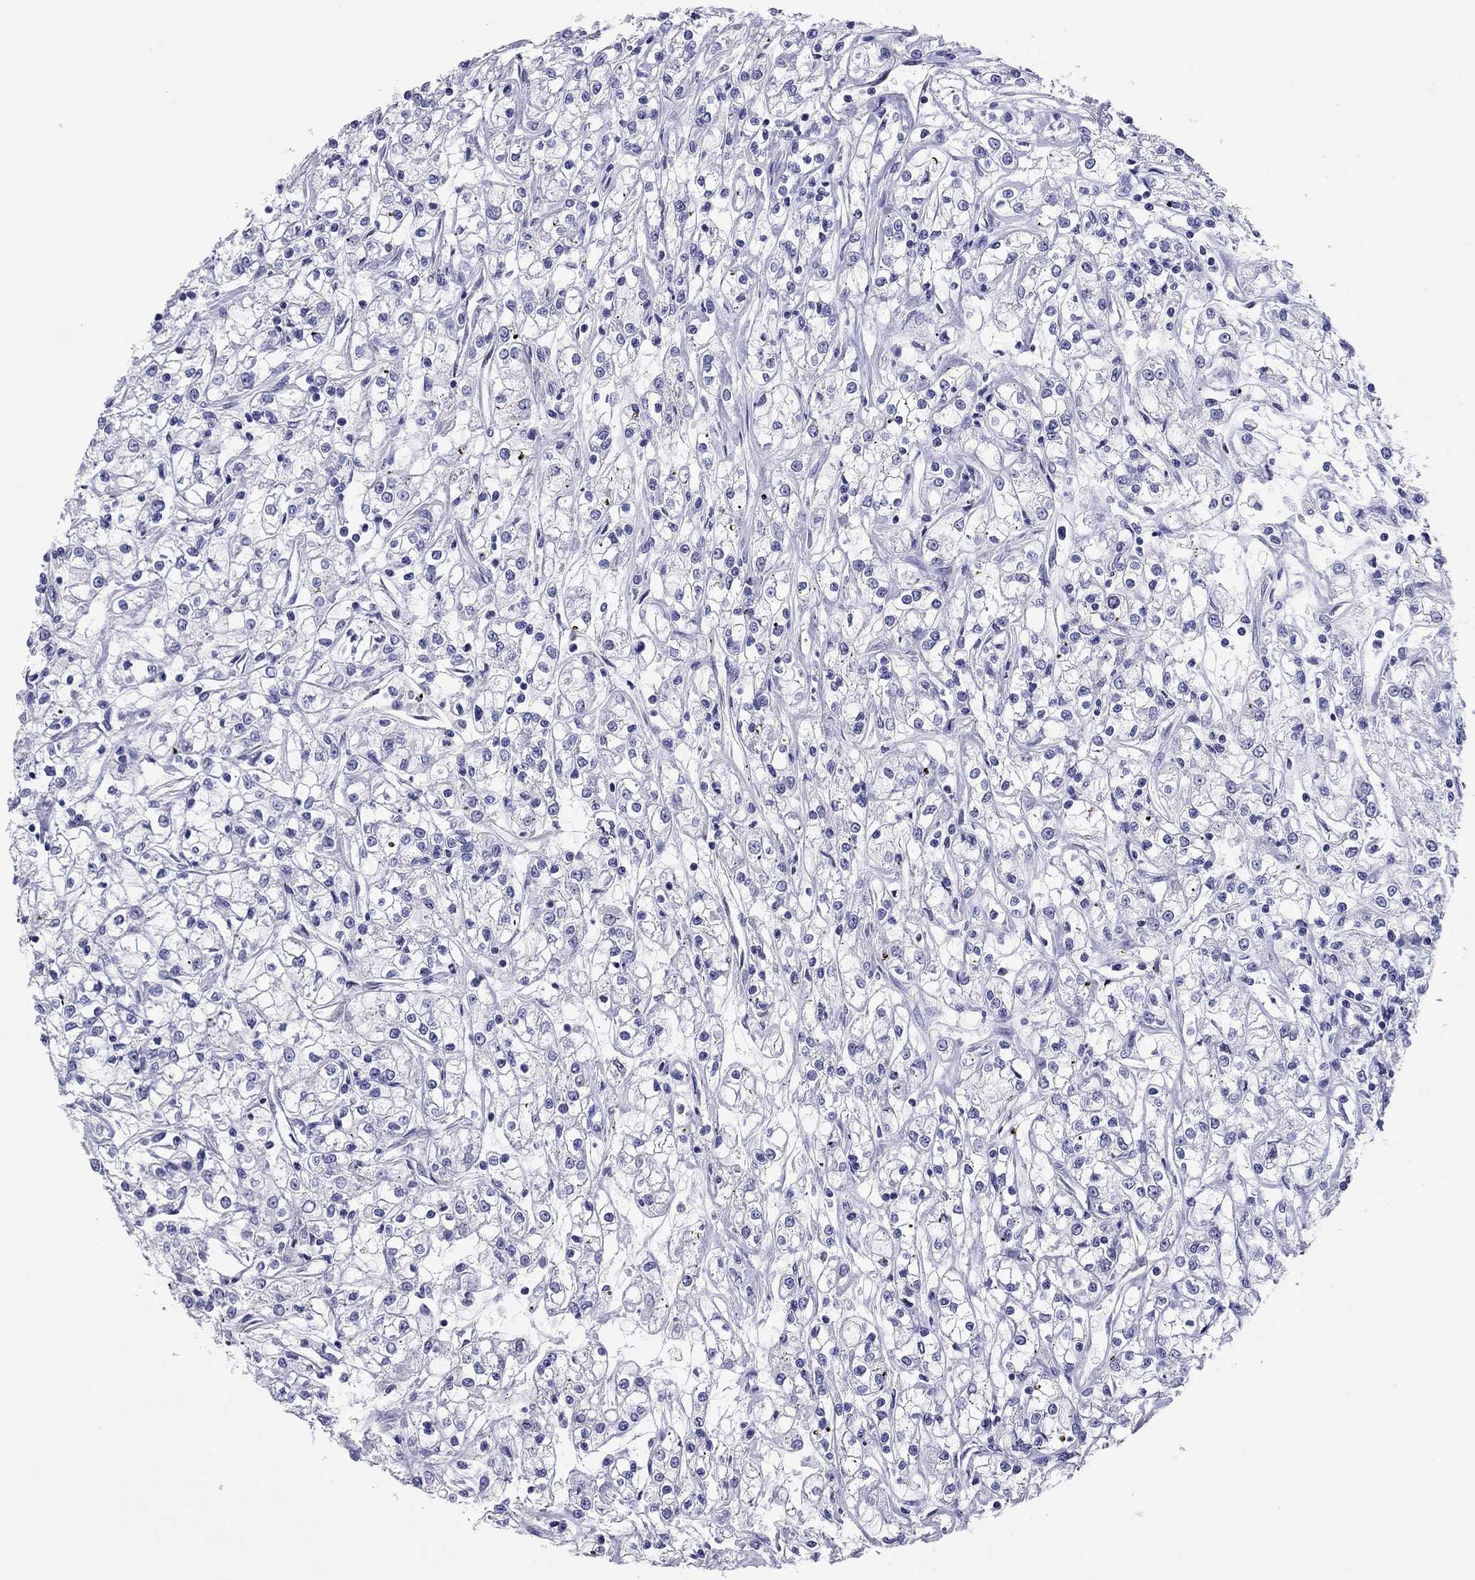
{"staining": {"intensity": "negative", "quantity": "none", "location": "none"}, "tissue": "renal cancer", "cell_type": "Tumor cells", "image_type": "cancer", "snomed": [{"axis": "morphology", "description": "Adenocarcinoma, NOS"}, {"axis": "topography", "description": "Kidney"}], "caption": "Immunohistochemistry (IHC) of adenocarcinoma (renal) shows no positivity in tumor cells.", "gene": "ARMC12", "patient": {"sex": "female", "age": 59}}